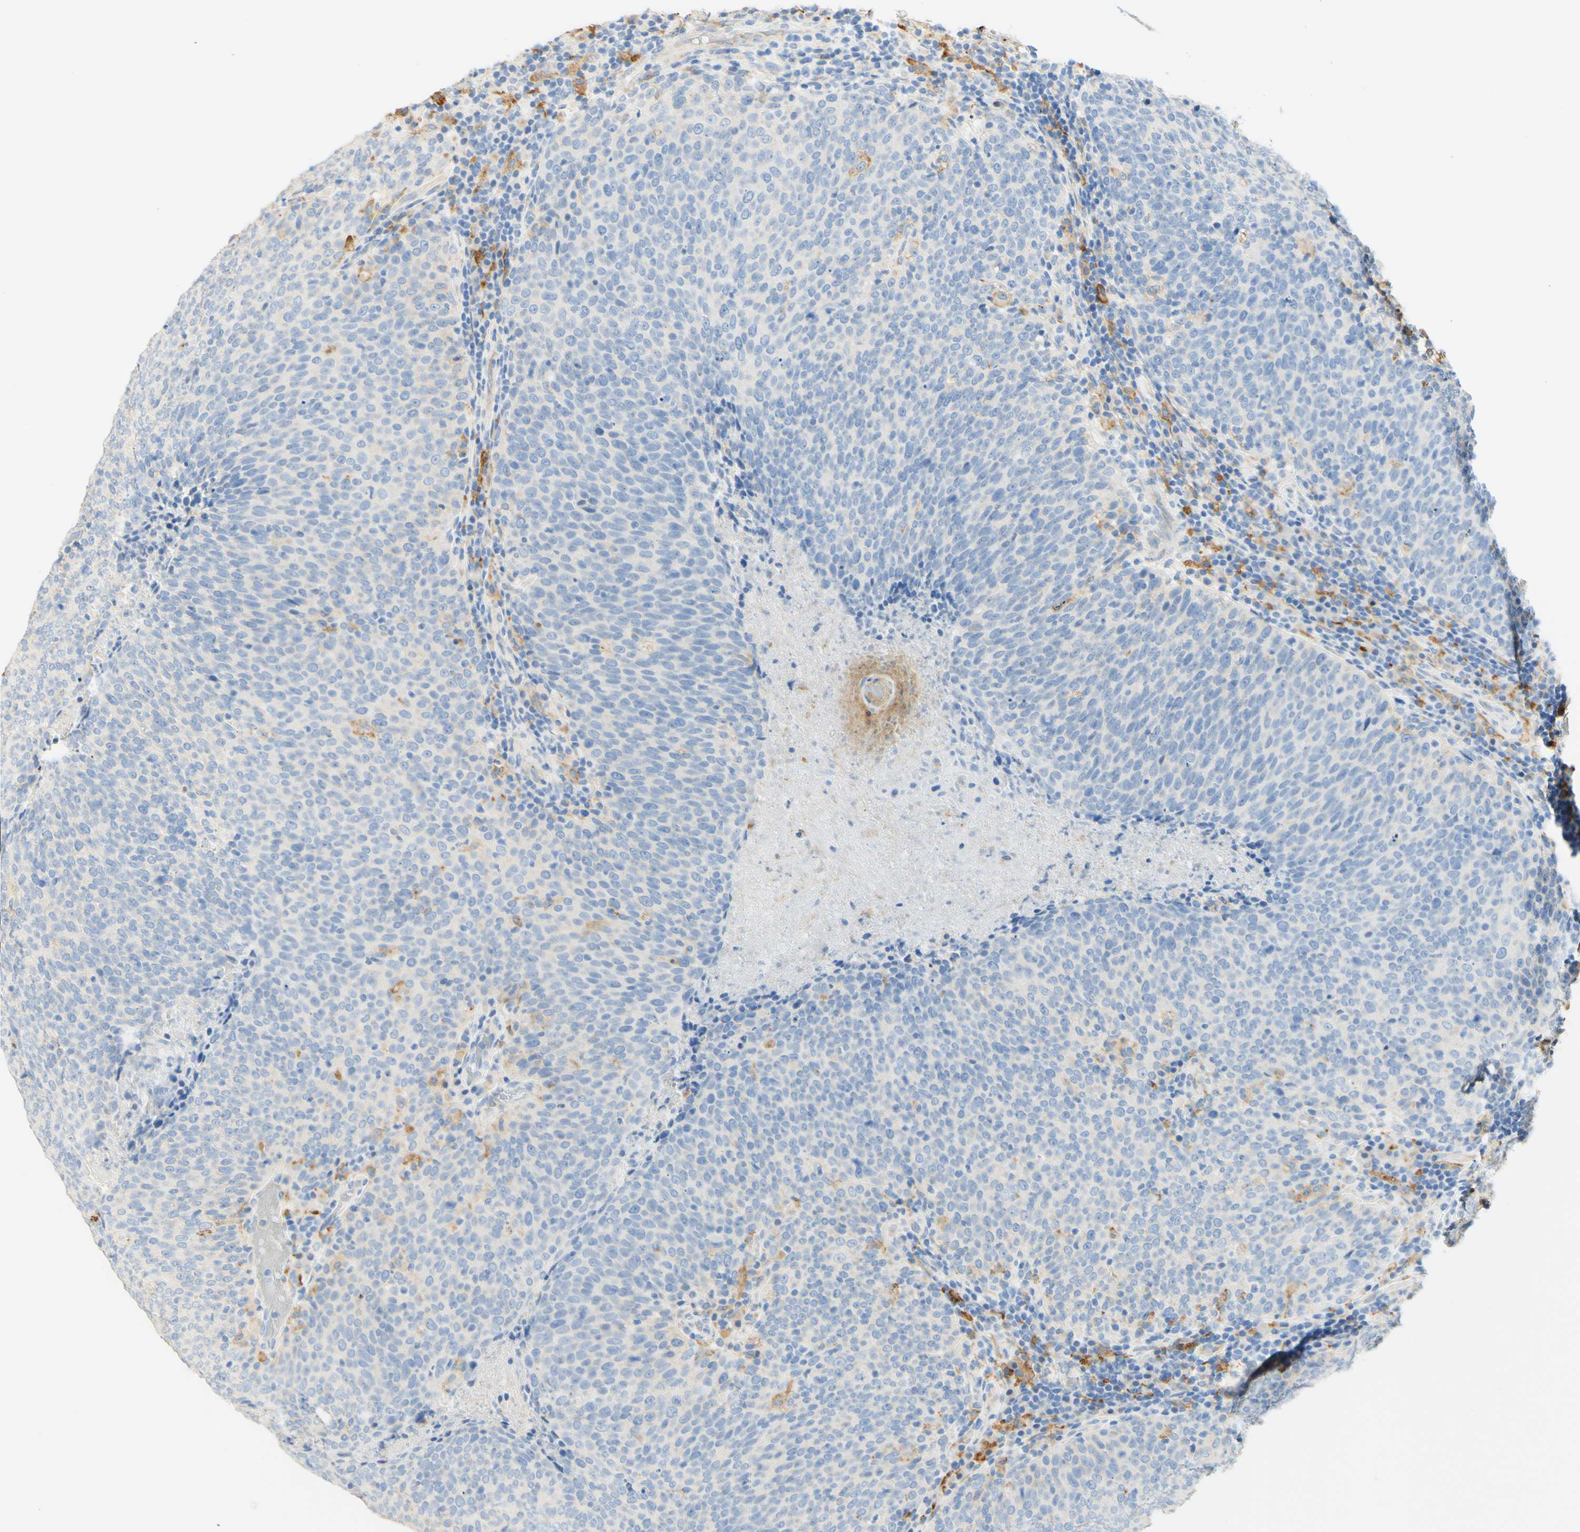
{"staining": {"intensity": "negative", "quantity": "none", "location": "none"}, "tissue": "head and neck cancer", "cell_type": "Tumor cells", "image_type": "cancer", "snomed": [{"axis": "morphology", "description": "Squamous cell carcinoma, NOS"}, {"axis": "morphology", "description": "Squamous cell carcinoma, metastatic, NOS"}, {"axis": "topography", "description": "Lymph node"}, {"axis": "topography", "description": "Head-Neck"}], "caption": "DAB (3,3'-diaminobenzidine) immunohistochemical staining of head and neck cancer (squamous cell carcinoma) reveals no significant expression in tumor cells. The staining was performed using DAB (3,3'-diaminobenzidine) to visualize the protein expression in brown, while the nuclei were stained in blue with hematoxylin (Magnification: 20x).", "gene": "FCGRT", "patient": {"sex": "male", "age": 62}}